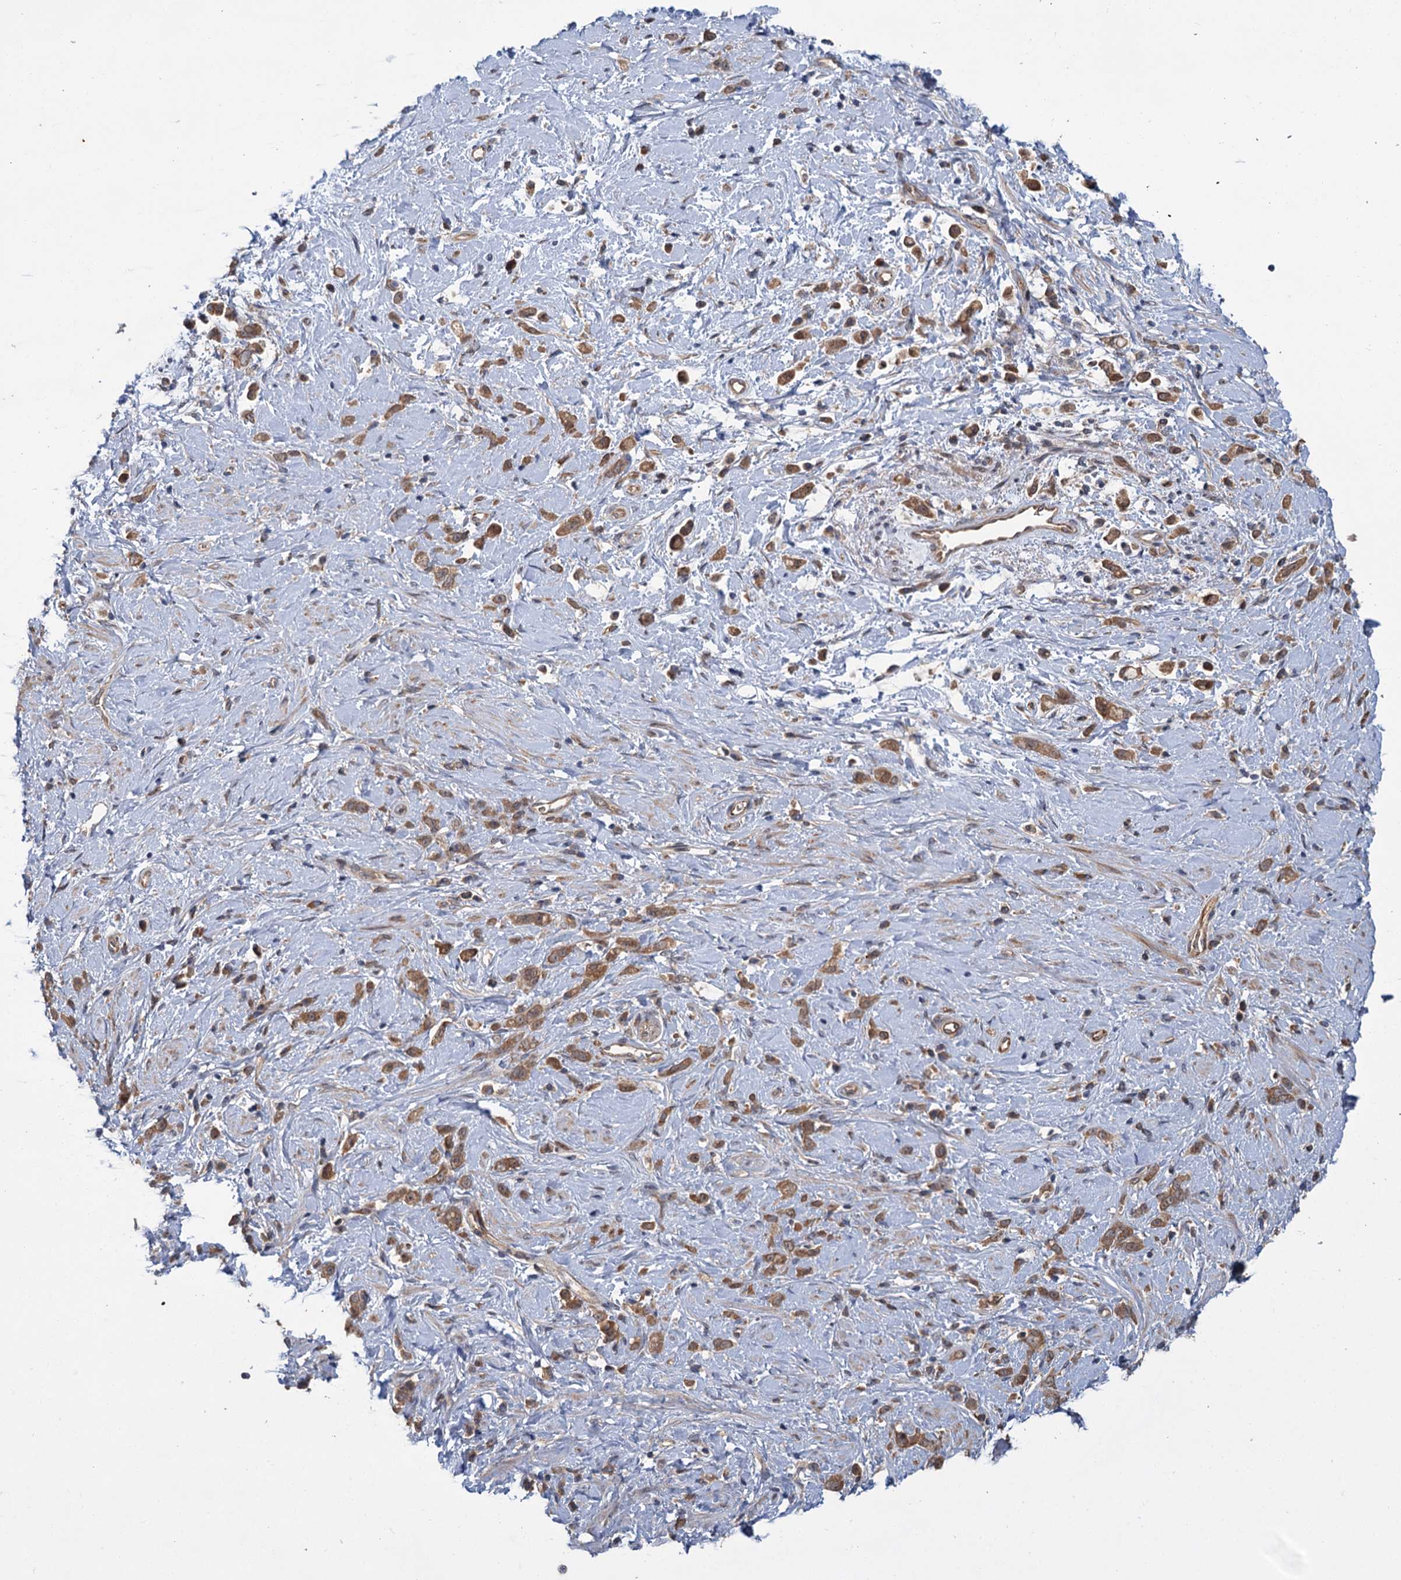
{"staining": {"intensity": "moderate", "quantity": ">75%", "location": "cytoplasmic/membranous"}, "tissue": "stomach cancer", "cell_type": "Tumor cells", "image_type": "cancer", "snomed": [{"axis": "morphology", "description": "Adenocarcinoma, NOS"}, {"axis": "topography", "description": "Stomach"}], "caption": "A brown stain highlights moderate cytoplasmic/membranous expression of a protein in stomach cancer (adenocarcinoma) tumor cells.", "gene": "PKN2", "patient": {"sex": "female", "age": 60}}